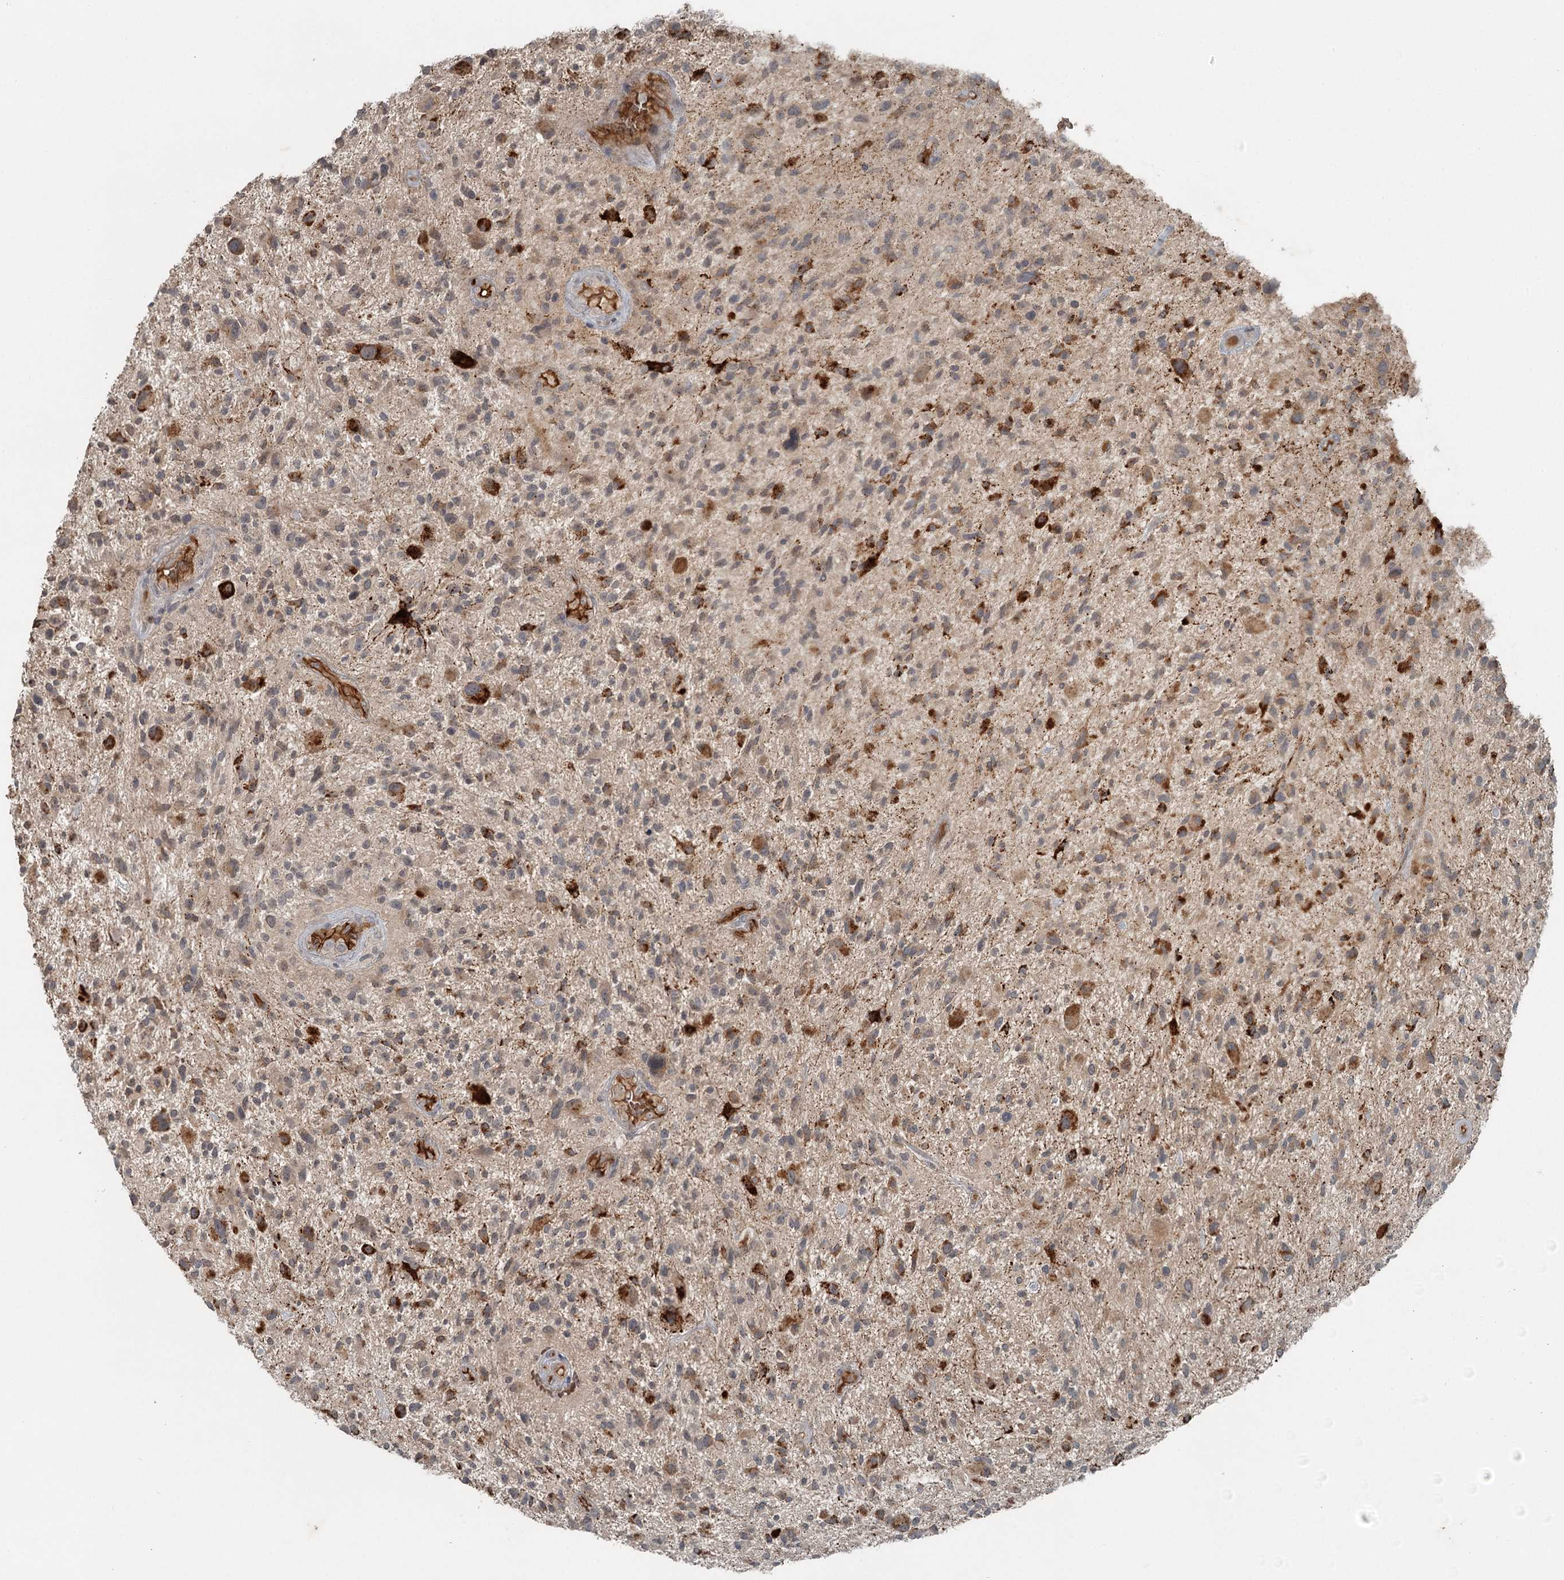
{"staining": {"intensity": "moderate", "quantity": "25%-75%", "location": "cytoplasmic/membranous"}, "tissue": "glioma", "cell_type": "Tumor cells", "image_type": "cancer", "snomed": [{"axis": "morphology", "description": "Glioma, malignant, High grade"}, {"axis": "topography", "description": "Brain"}], "caption": "Protein positivity by IHC exhibits moderate cytoplasmic/membranous positivity in approximately 25%-75% of tumor cells in glioma. The protein of interest is shown in brown color, while the nuclei are stained blue.", "gene": "SLC39A8", "patient": {"sex": "male", "age": 47}}